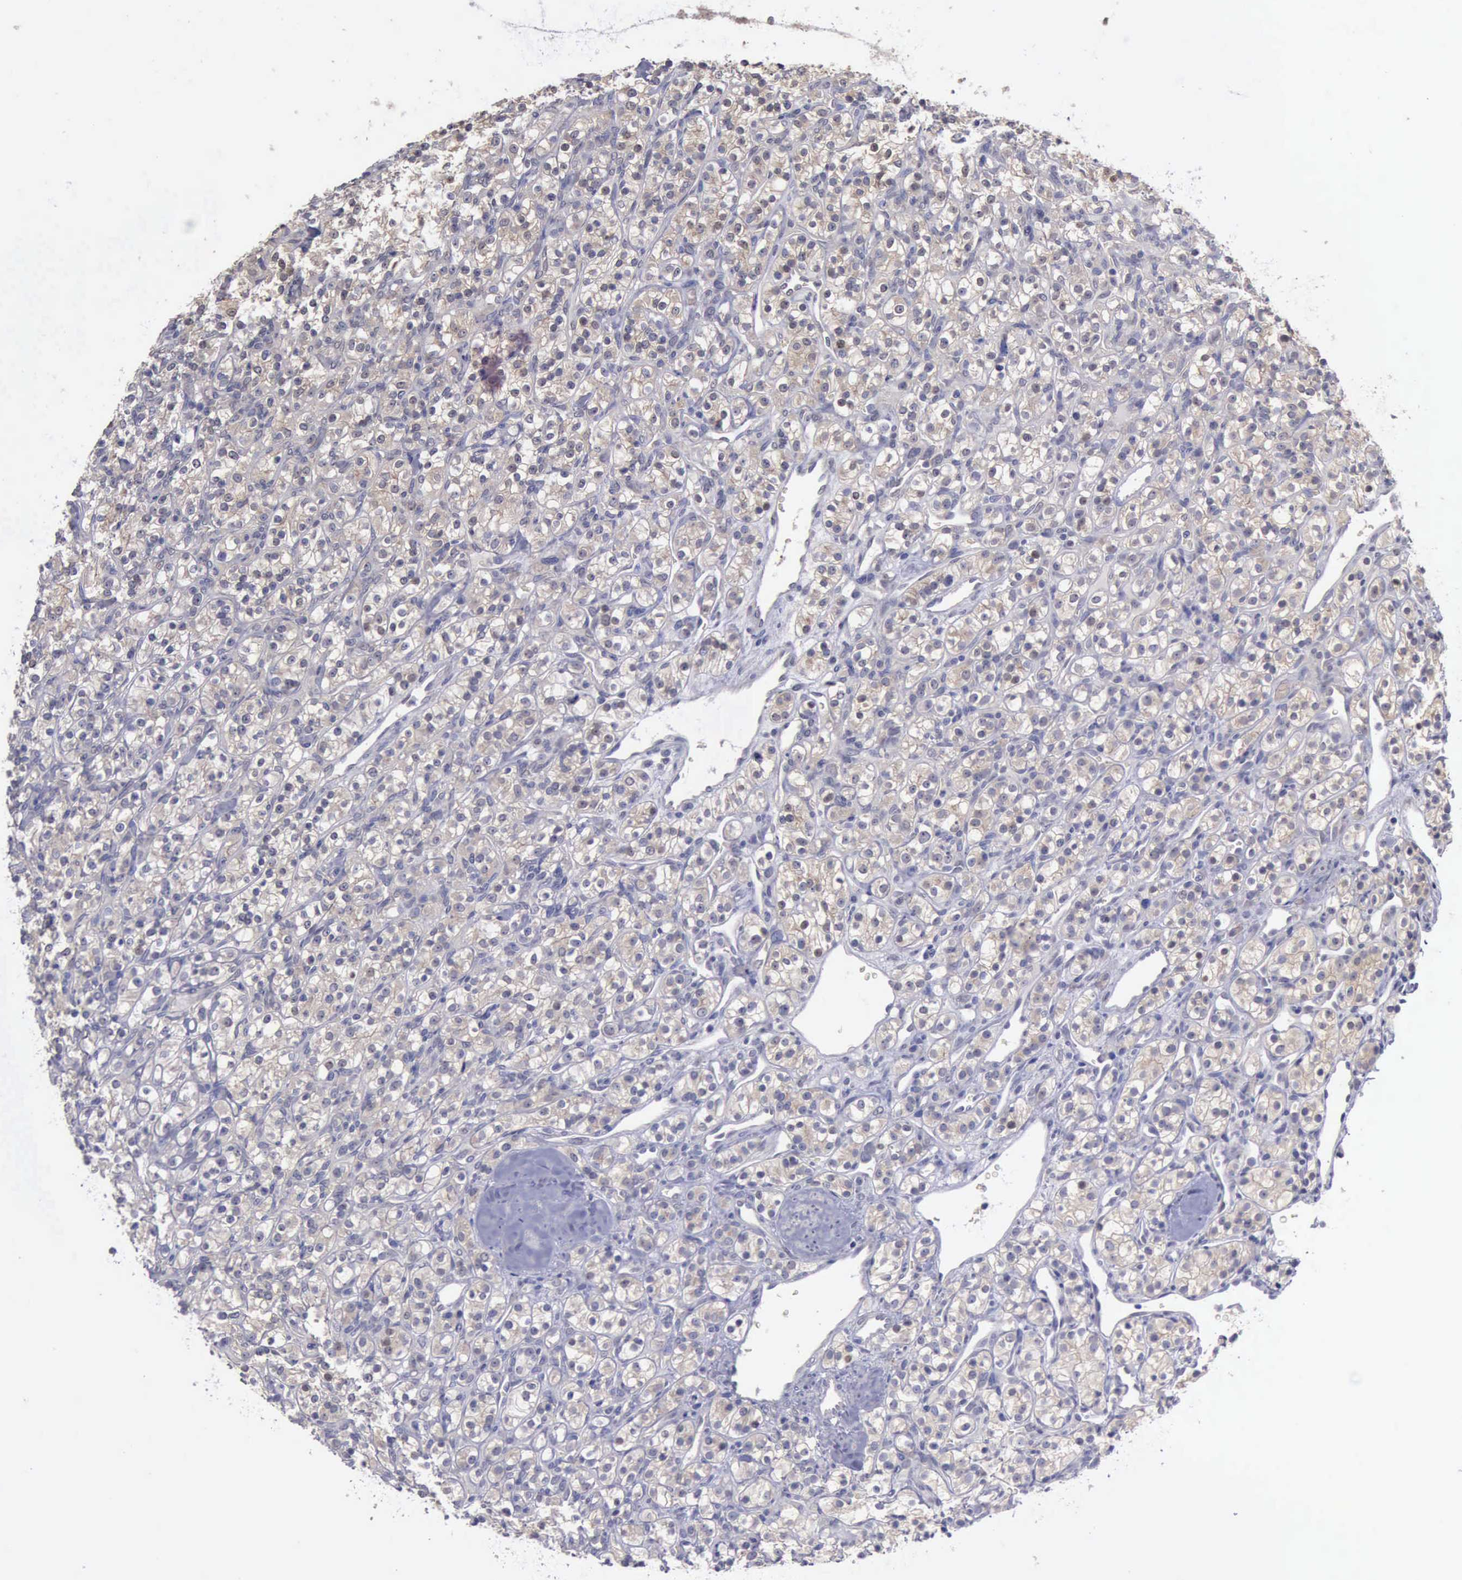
{"staining": {"intensity": "negative", "quantity": "none", "location": "none"}, "tissue": "renal cancer", "cell_type": "Tumor cells", "image_type": "cancer", "snomed": [{"axis": "morphology", "description": "Adenocarcinoma, NOS"}, {"axis": "topography", "description": "Kidney"}], "caption": "IHC histopathology image of renal adenocarcinoma stained for a protein (brown), which demonstrates no expression in tumor cells.", "gene": "PHKA1", "patient": {"sex": "male", "age": 77}}